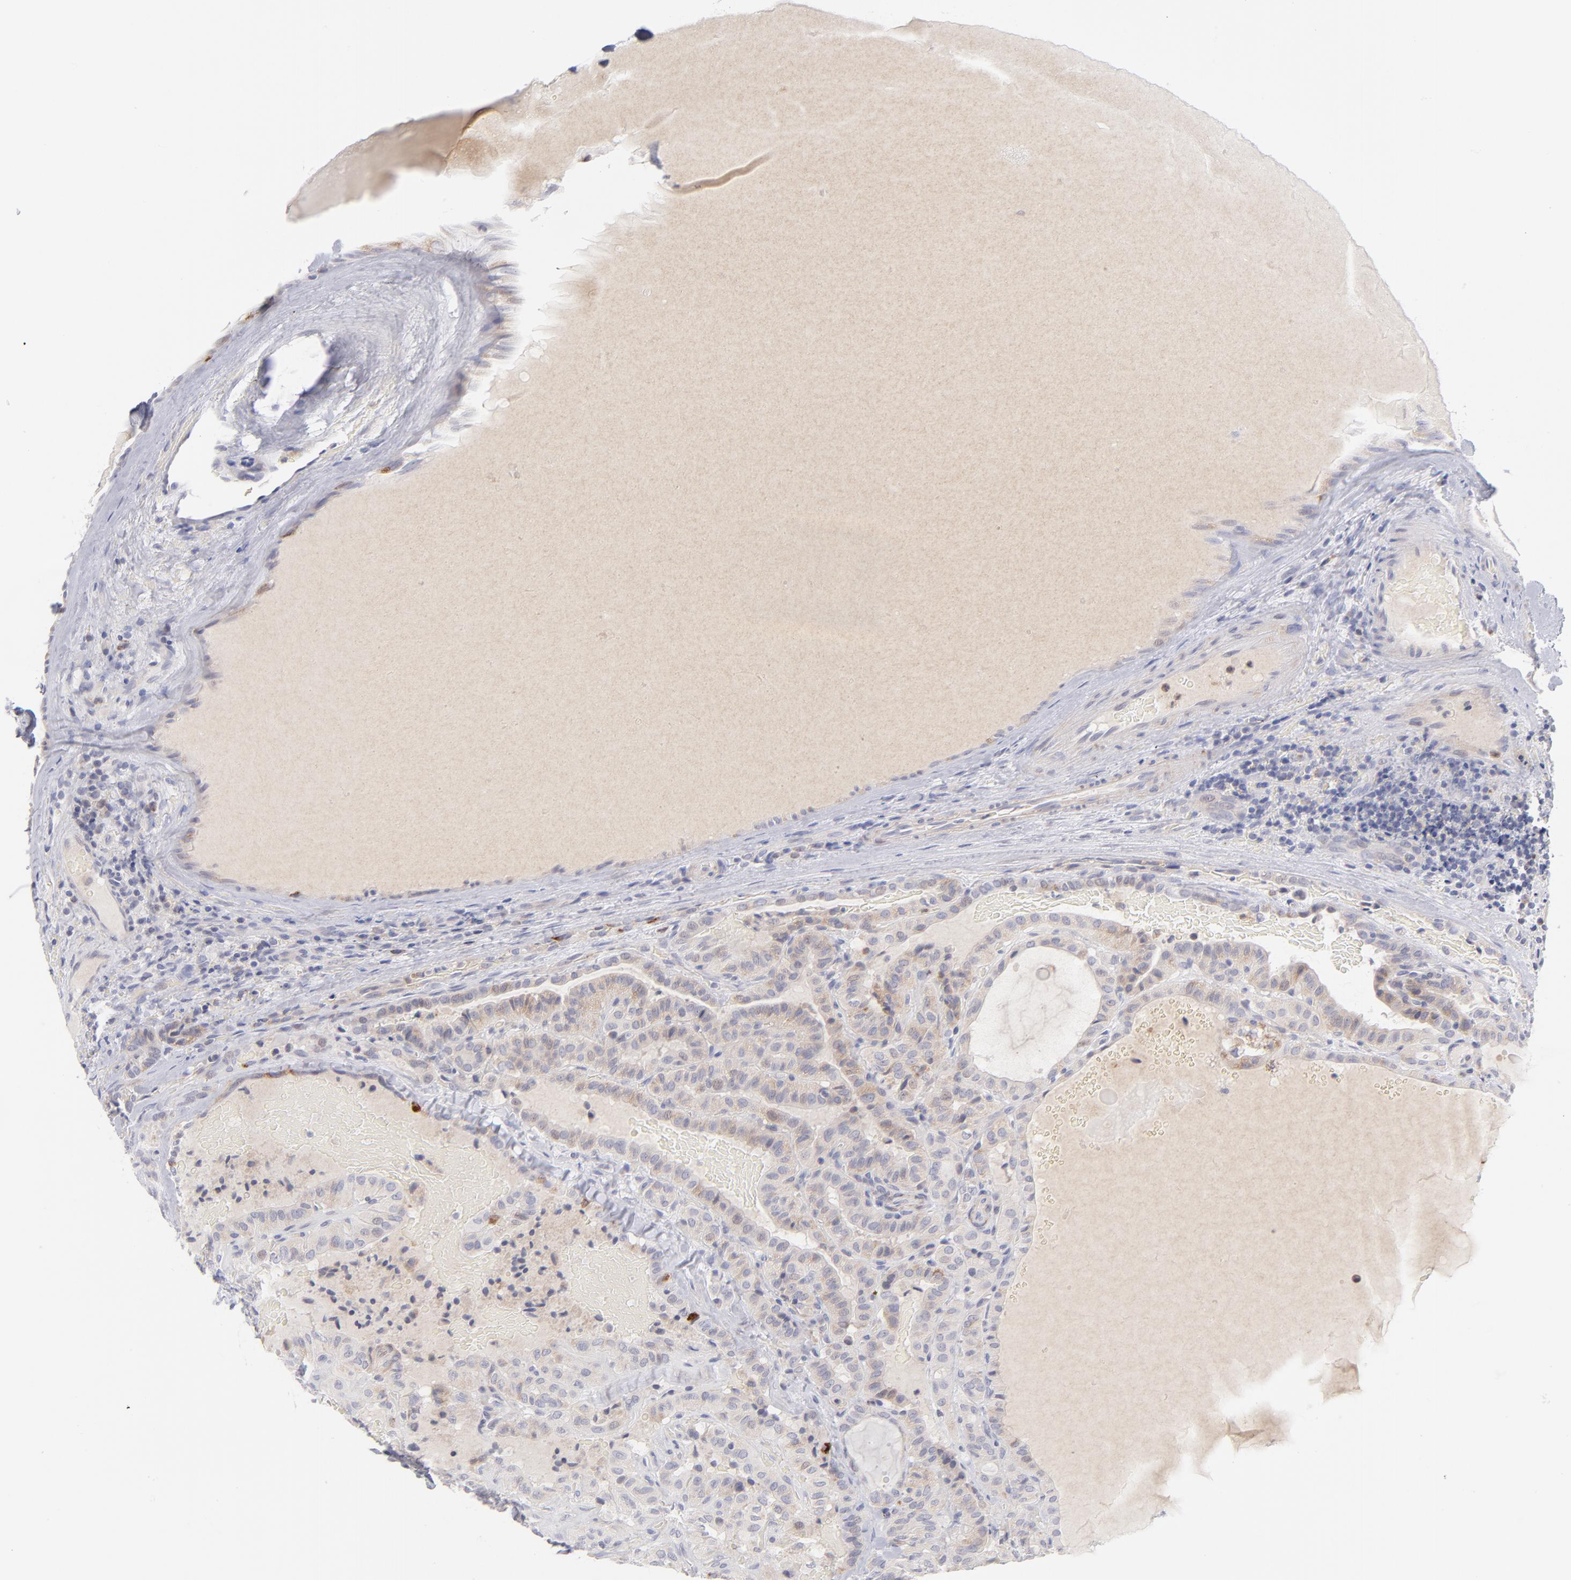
{"staining": {"intensity": "weak", "quantity": ">75%", "location": "cytoplasmic/membranous"}, "tissue": "thyroid cancer", "cell_type": "Tumor cells", "image_type": "cancer", "snomed": [{"axis": "morphology", "description": "Papillary adenocarcinoma, NOS"}, {"axis": "topography", "description": "Thyroid gland"}], "caption": "A high-resolution image shows immunohistochemistry staining of thyroid cancer, which displays weak cytoplasmic/membranous staining in approximately >75% of tumor cells. The staining is performed using DAB brown chromogen to label protein expression. The nuclei are counter-stained blue using hematoxylin.", "gene": "MTHFD2", "patient": {"sex": "male", "age": 77}}